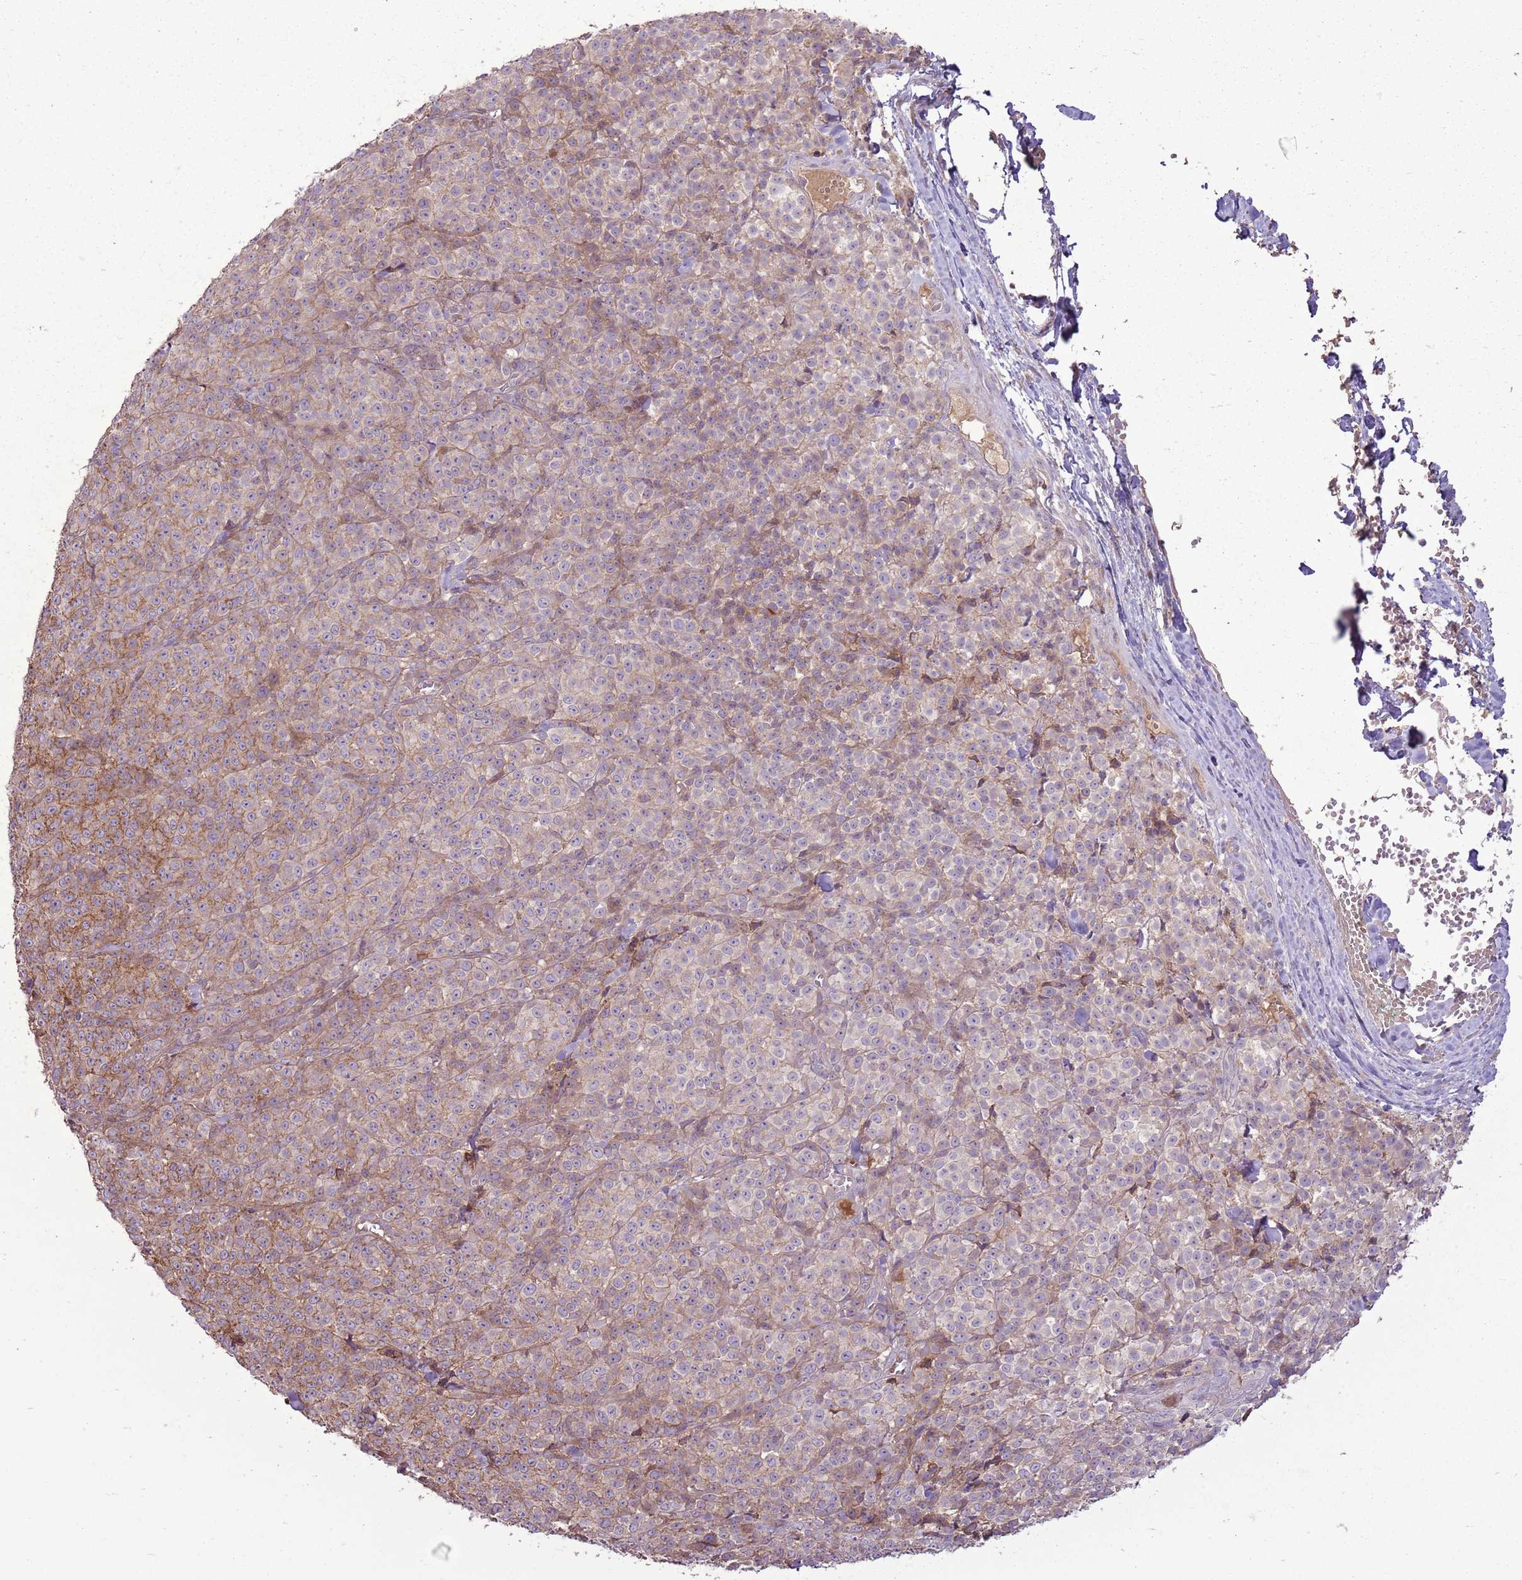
{"staining": {"intensity": "moderate", "quantity": "25%-75%", "location": "cytoplasmic/membranous"}, "tissue": "melanoma", "cell_type": "Tumor cells", "image_type": "cancer", "snomed": [{"axis": "morphology", "description": "Normal tissue, NOS"}, {"axis": "morphology", "description": "Malignant melanoma, NOS"}, {"axis": "topography", "description": "Skin"}], "caption": "Human melanoma stained with a protein marker shows moderate staining in tumor cells.", "gene": "ANKRD24", "patient": {"sex": "female", "age": 34}}